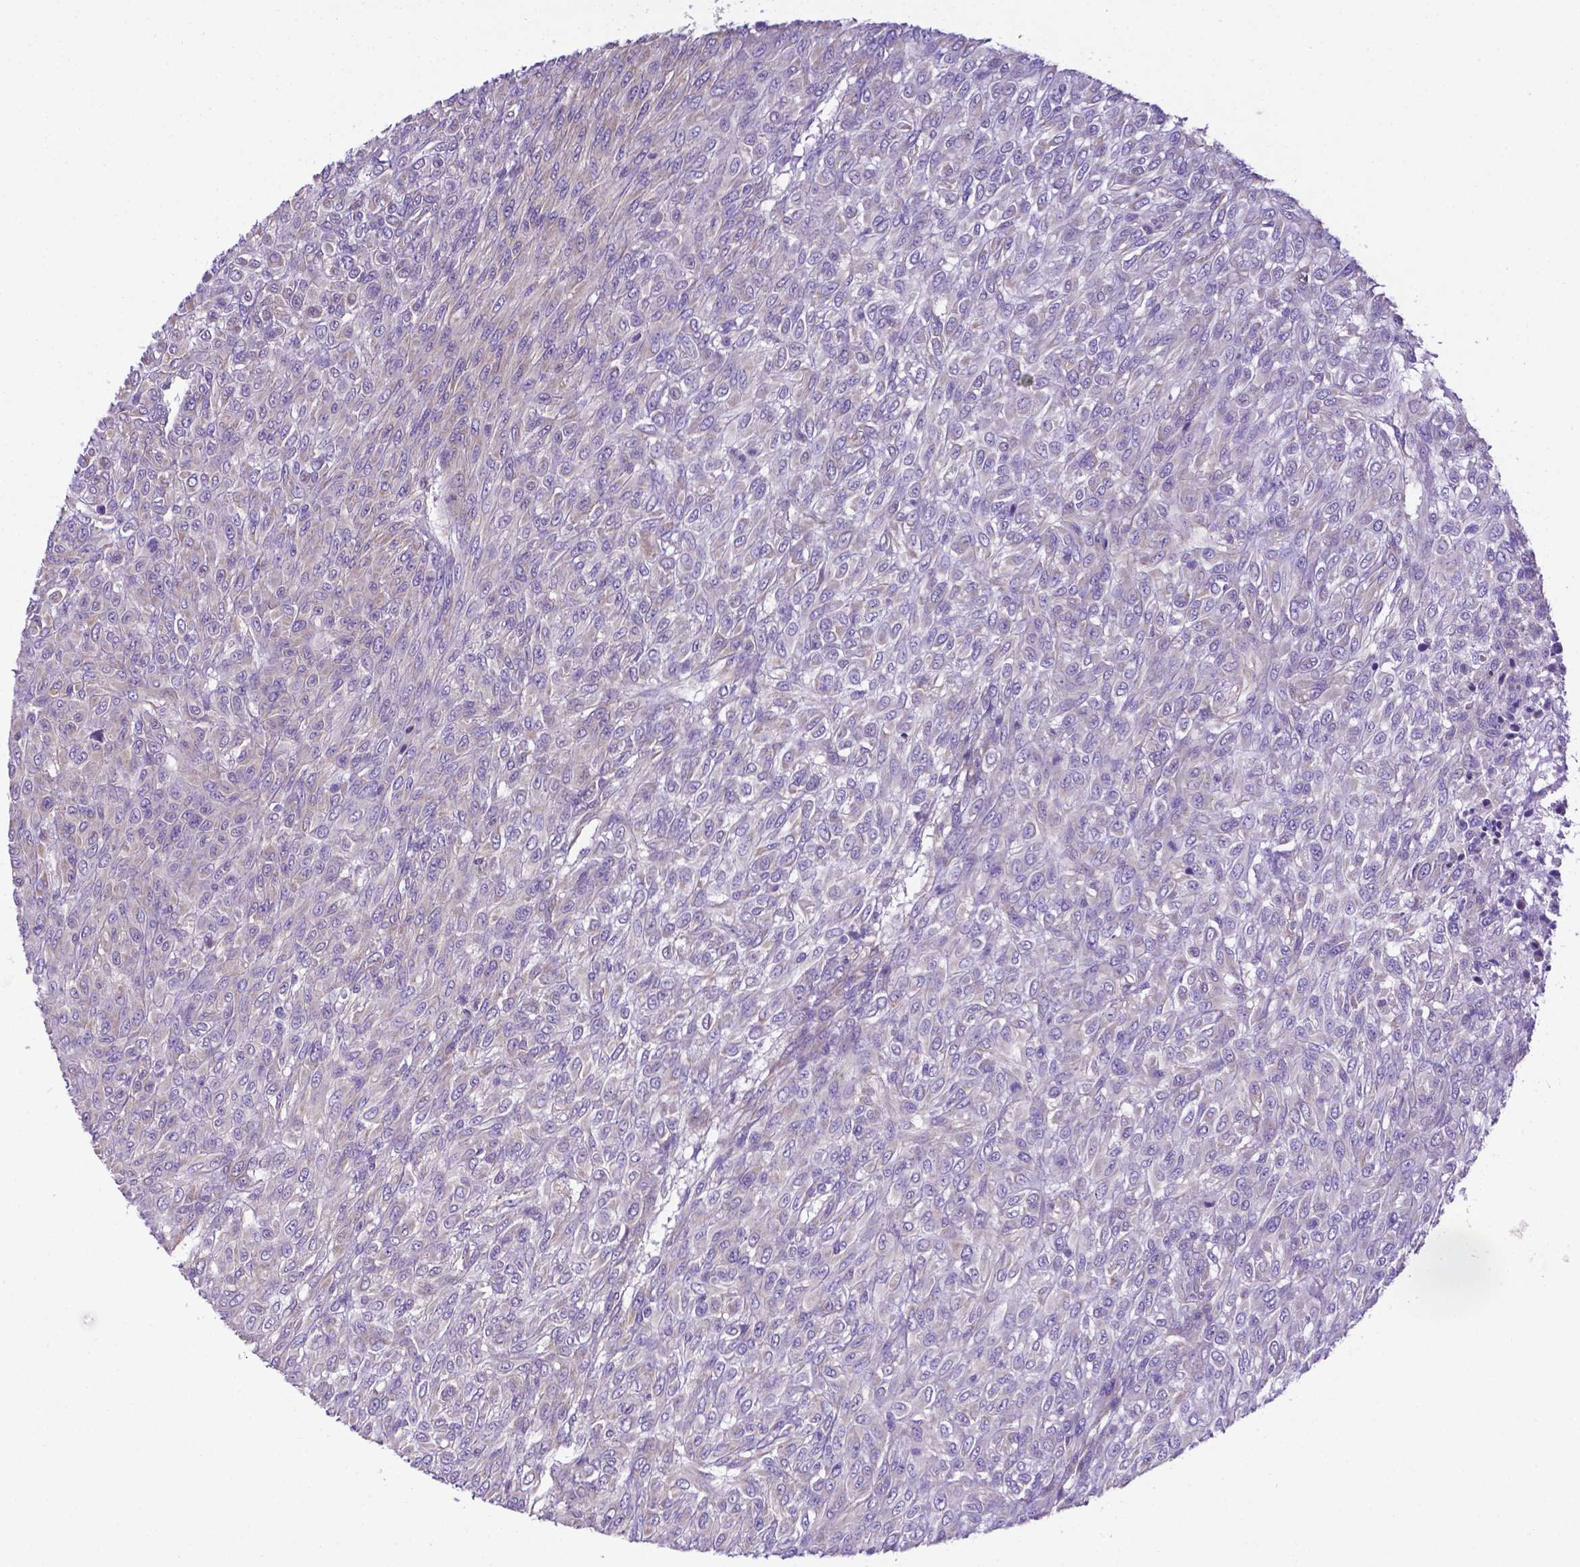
{"staining": {"intensity": "negative", "quantity": "none", "location": "none"}, "tissue": "renal cancer", "cell_type": "Tumor cells", "image_type": "cancer", "snomed": [{"axis": "morphology", "description": "Adenocarcinoma, NOS"}, {"axis": "topography", "description": "Kidney"}], "caption": "Immunohistochemistry micrograph of adenocarcinoma (renal) stained for a protein (brown), which exhibits no positivity in tumor cells.", "gene": "RPL6", "patient": {"sex": "male", "age": 58}}